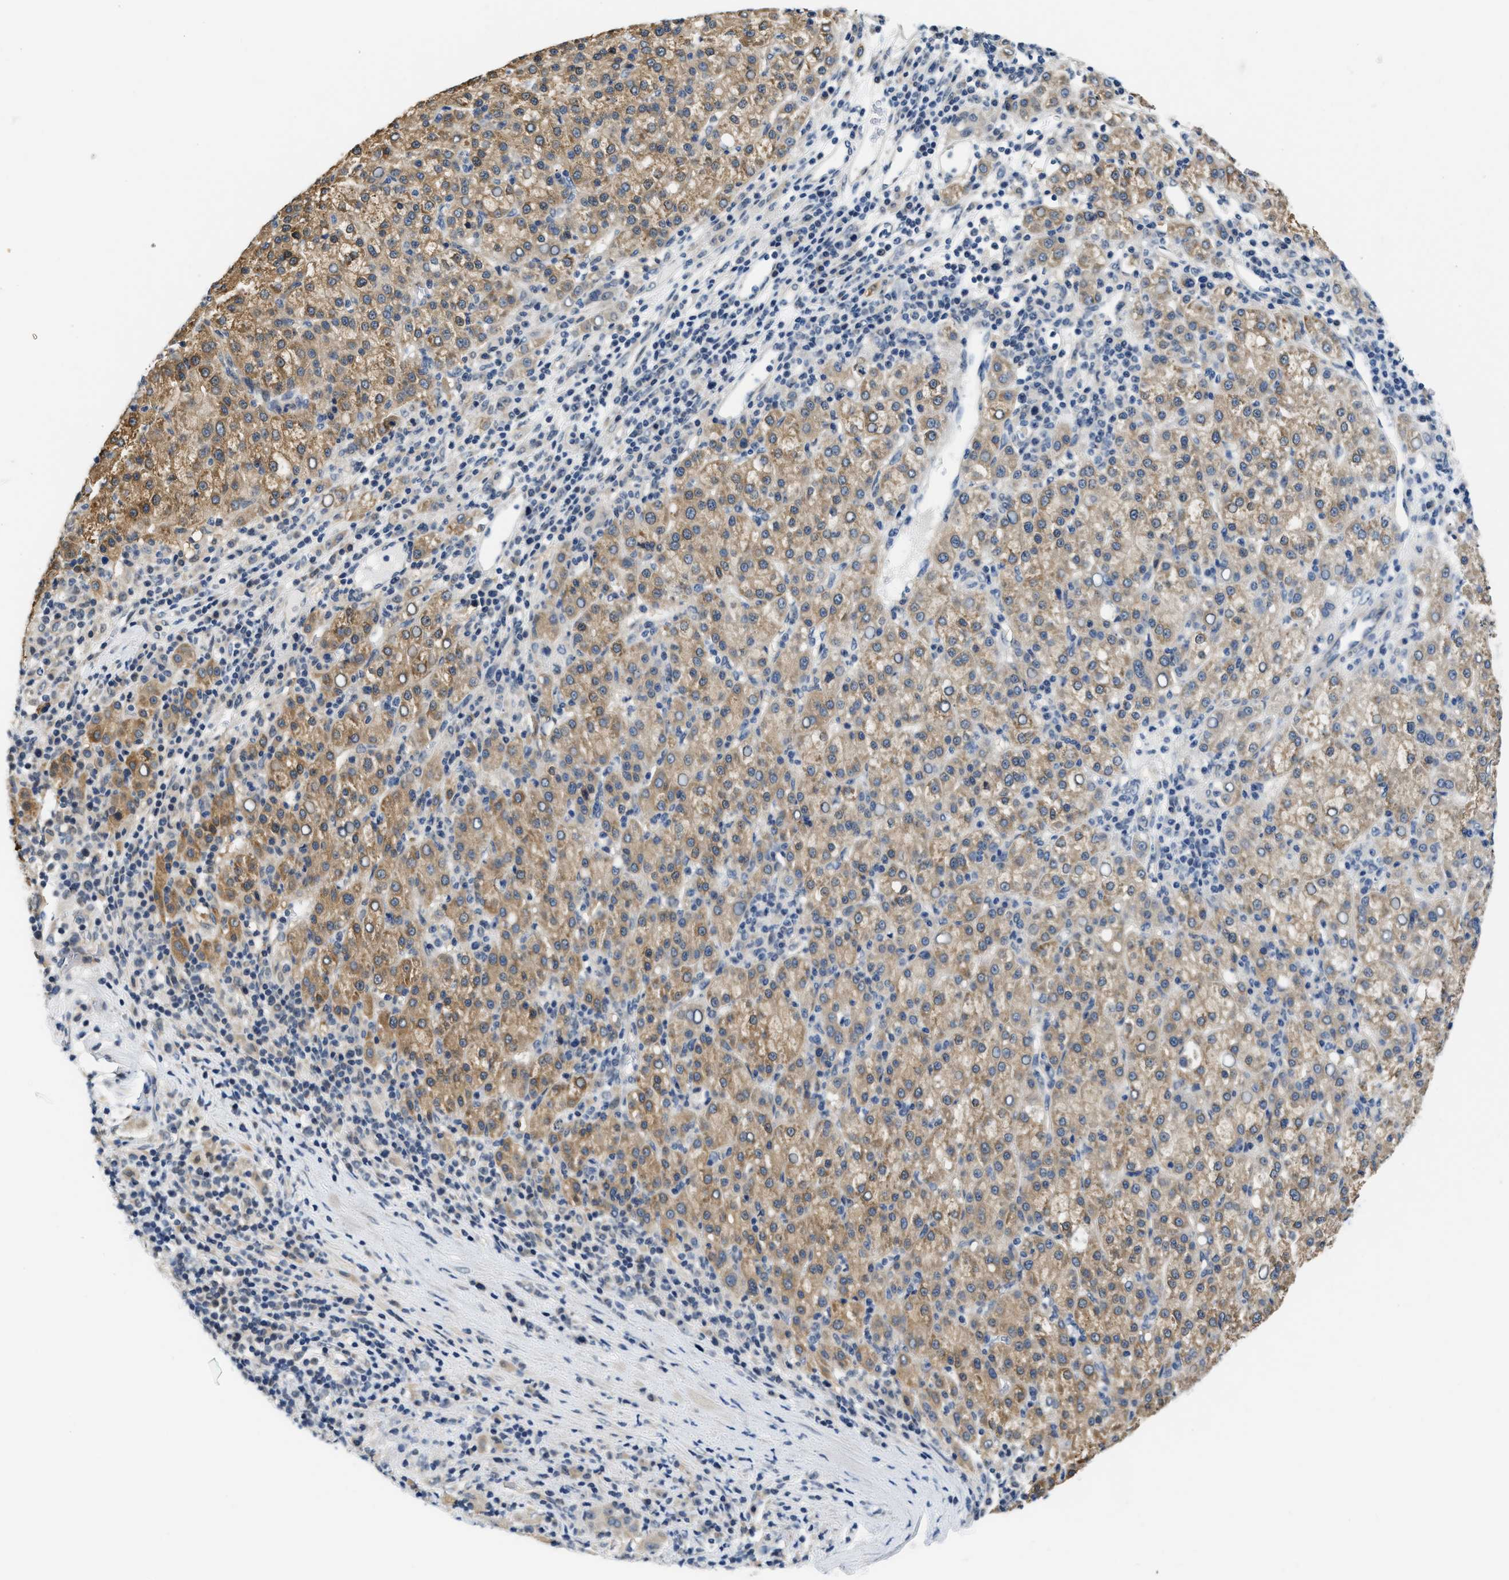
{"staining": {"intensity": "moderate", "quantity": ">75%", "location": "cytoplasmic/membranous"}, "tissue": "liver cancer", "cell_type": "Tumor cells", "image_type": "cancer", "snomed": [{"axis": "morphology", "description": "Carcinoma, Hepatocellular, NOS"}, {"axis": "topography", "description": "Liver"}], "caption": "Tumor cells exhibit medium levels of moderate cytoplasmic/membranous positivity in approximately >75% of cells in human liver hepatocellular carcinoma. (brown staining indicates protein expression, while blue staining denotes nuclei).", "gene": "CLGN", "patient": {"sex": "female", "age": 58}}